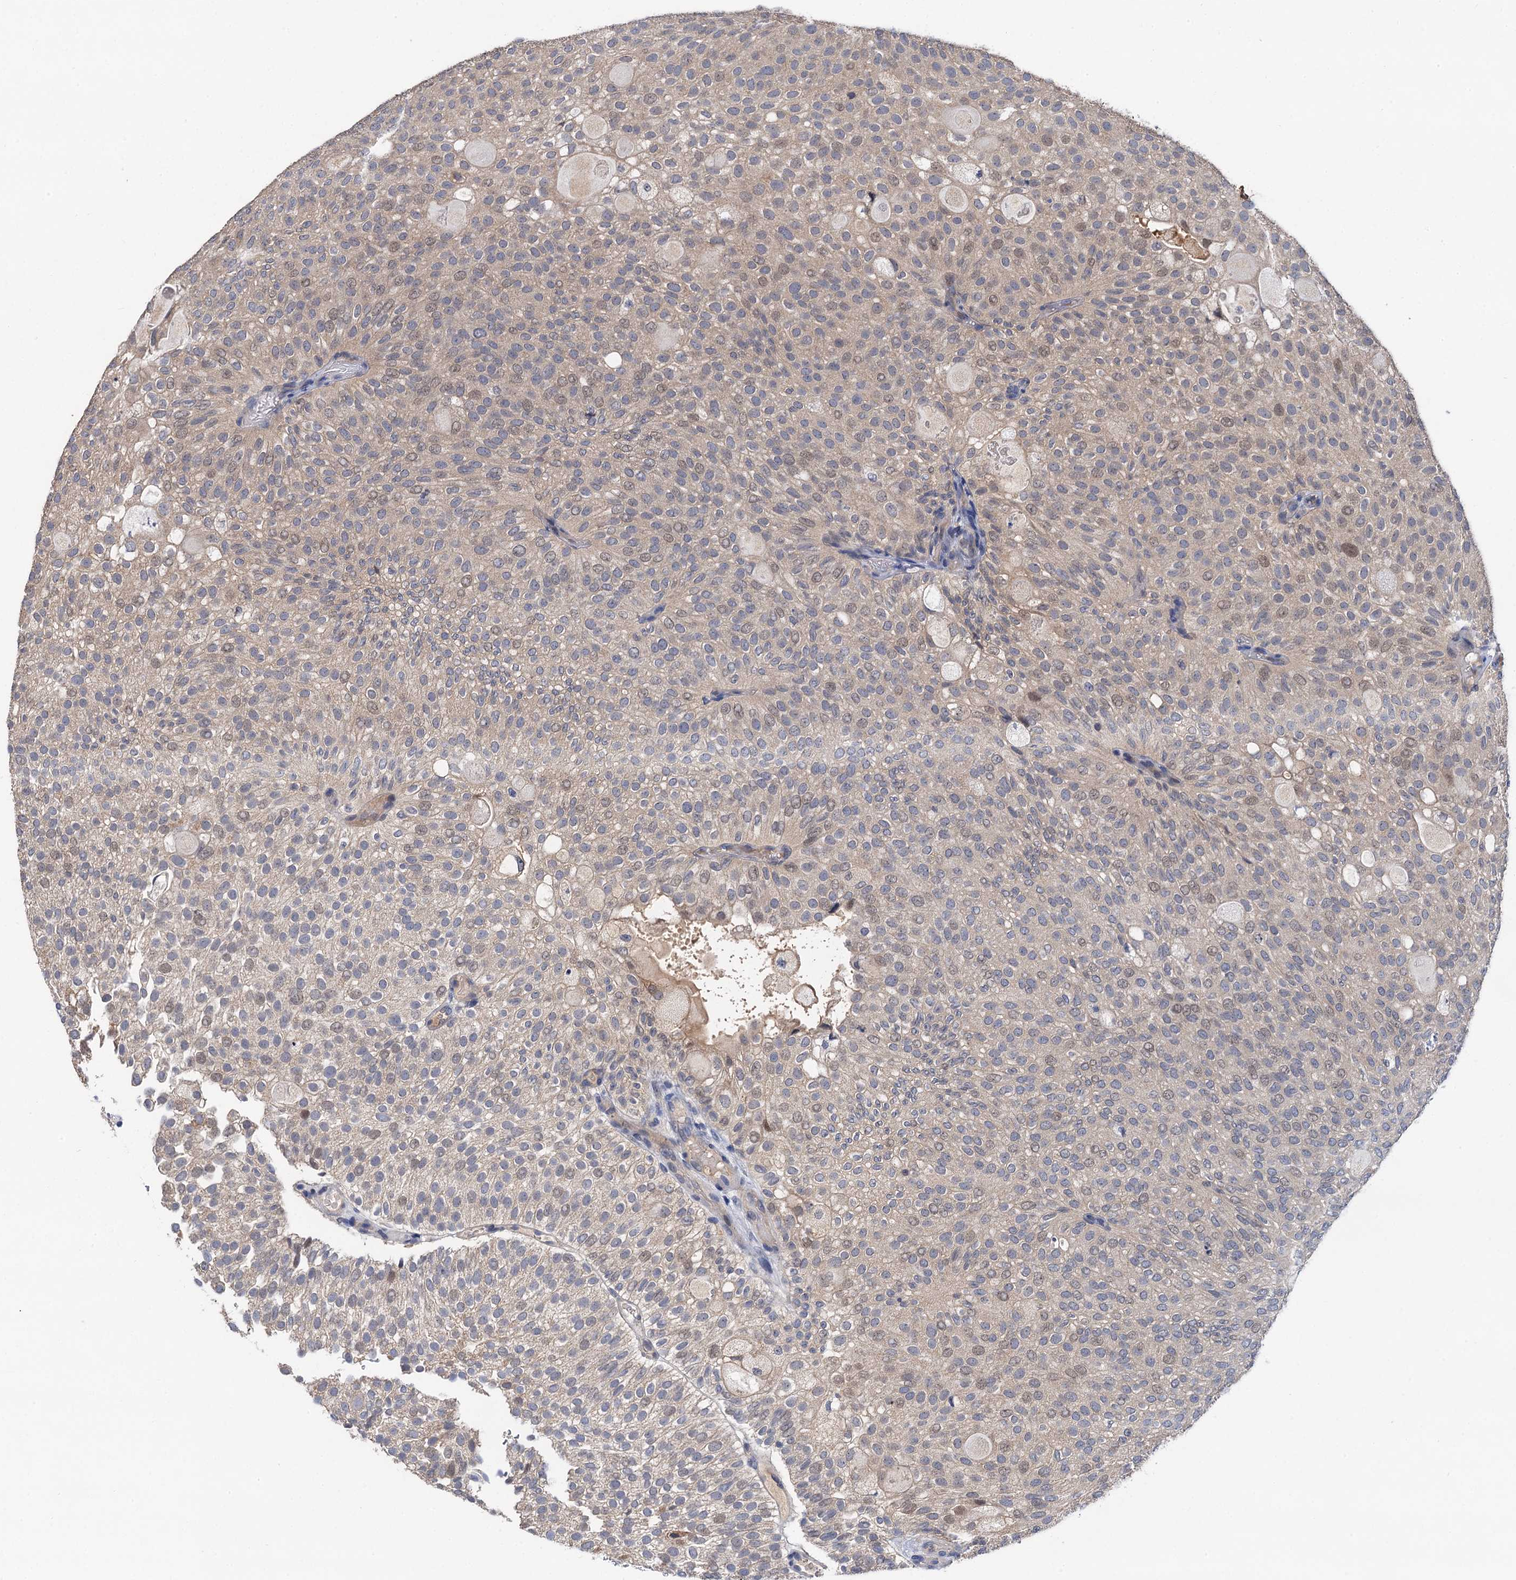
{"staining": {"intensity": "weak", "quantity": "<25%", "location": "nuclear"}, "tissue": "urothelial cancer", "cell_type": "Tumor cells", "image_type": "cancer", "snomed": [{"axis": "morphology", "description": "Urothelial carcinoma, Low grade"}, {"axis": "topography", "description": "Urinary bladder"}], "caption": "High magnification brightfield microscopy of urothelial cancer stained with DAB (brown) and counterstained with hematoxylin (blue): tumor cells show no significant positivity. The staining is performed using DAB (3,3'-diaminobenzidine) brown chromogen with nuclei counter-stained in using hematoxylin.", "gene": "TMEM39B", "patient": {"sex": "male", "age": 78}}